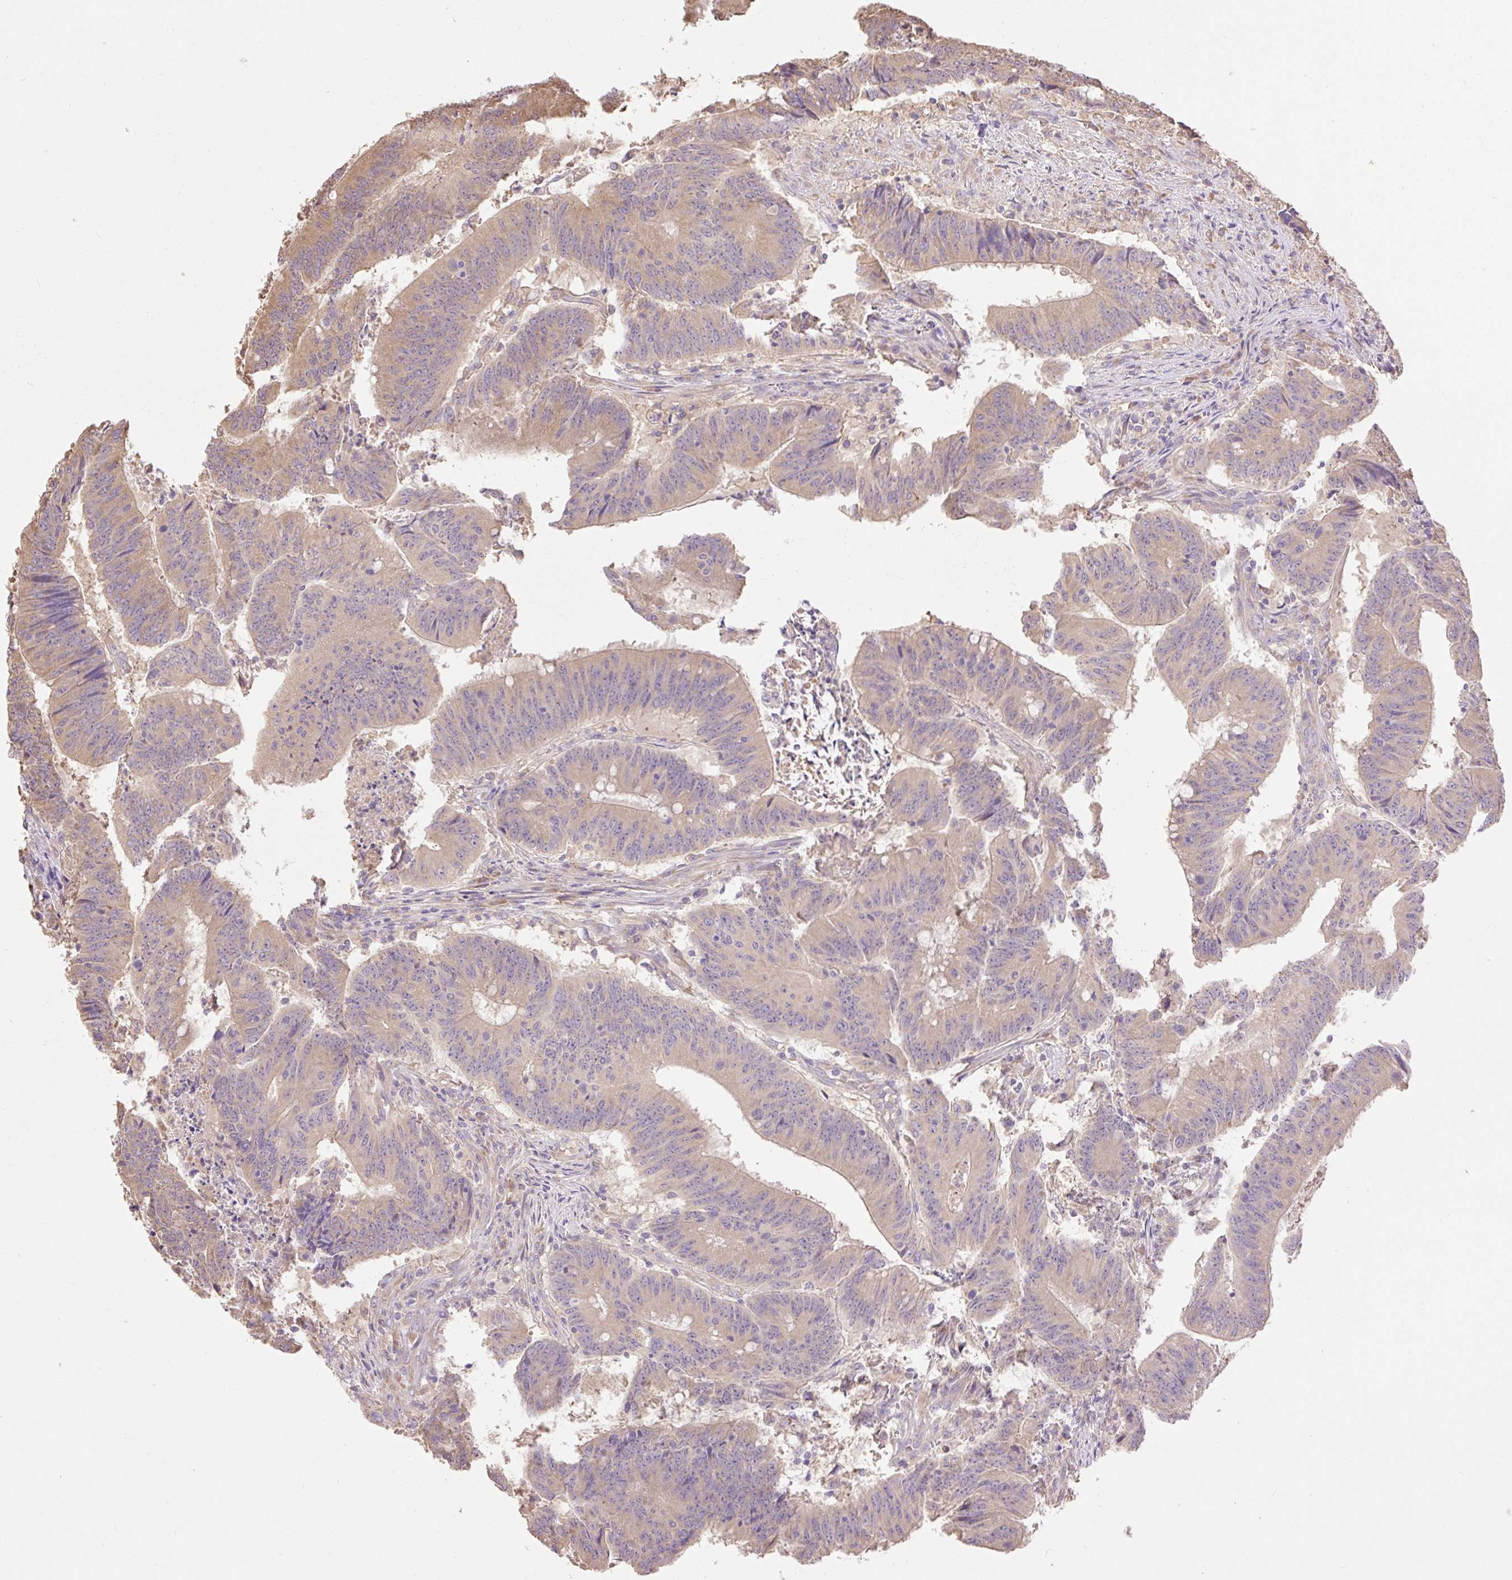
{"staining": {"intensity": "moderate", "quantity": ">75%", "location": "cytoplasmic/membranous"}, "tissue": "colorectal cancer", "cell_type": "Tumor cells", "image_type": "cancer", "snomed": [{"axis": "morphology", "description": "Adenocarcinoma, NOS"}, {"axis": "topography", "description": "Colon"}], "caption": "Colorectal adenocarcinoma stained with DAB (3,3'-diaminobenzidine) immunohistochemistry displays medium levels of moderate cytoplasmic/membranous staining in about >75% of tumor cells. (DAB (3,3'-diaminobenzidine) = brown stain, brightfield microscopy at high magnification).", "gene": "DESI1", "patient": {"sex": "female", "age": 87}}